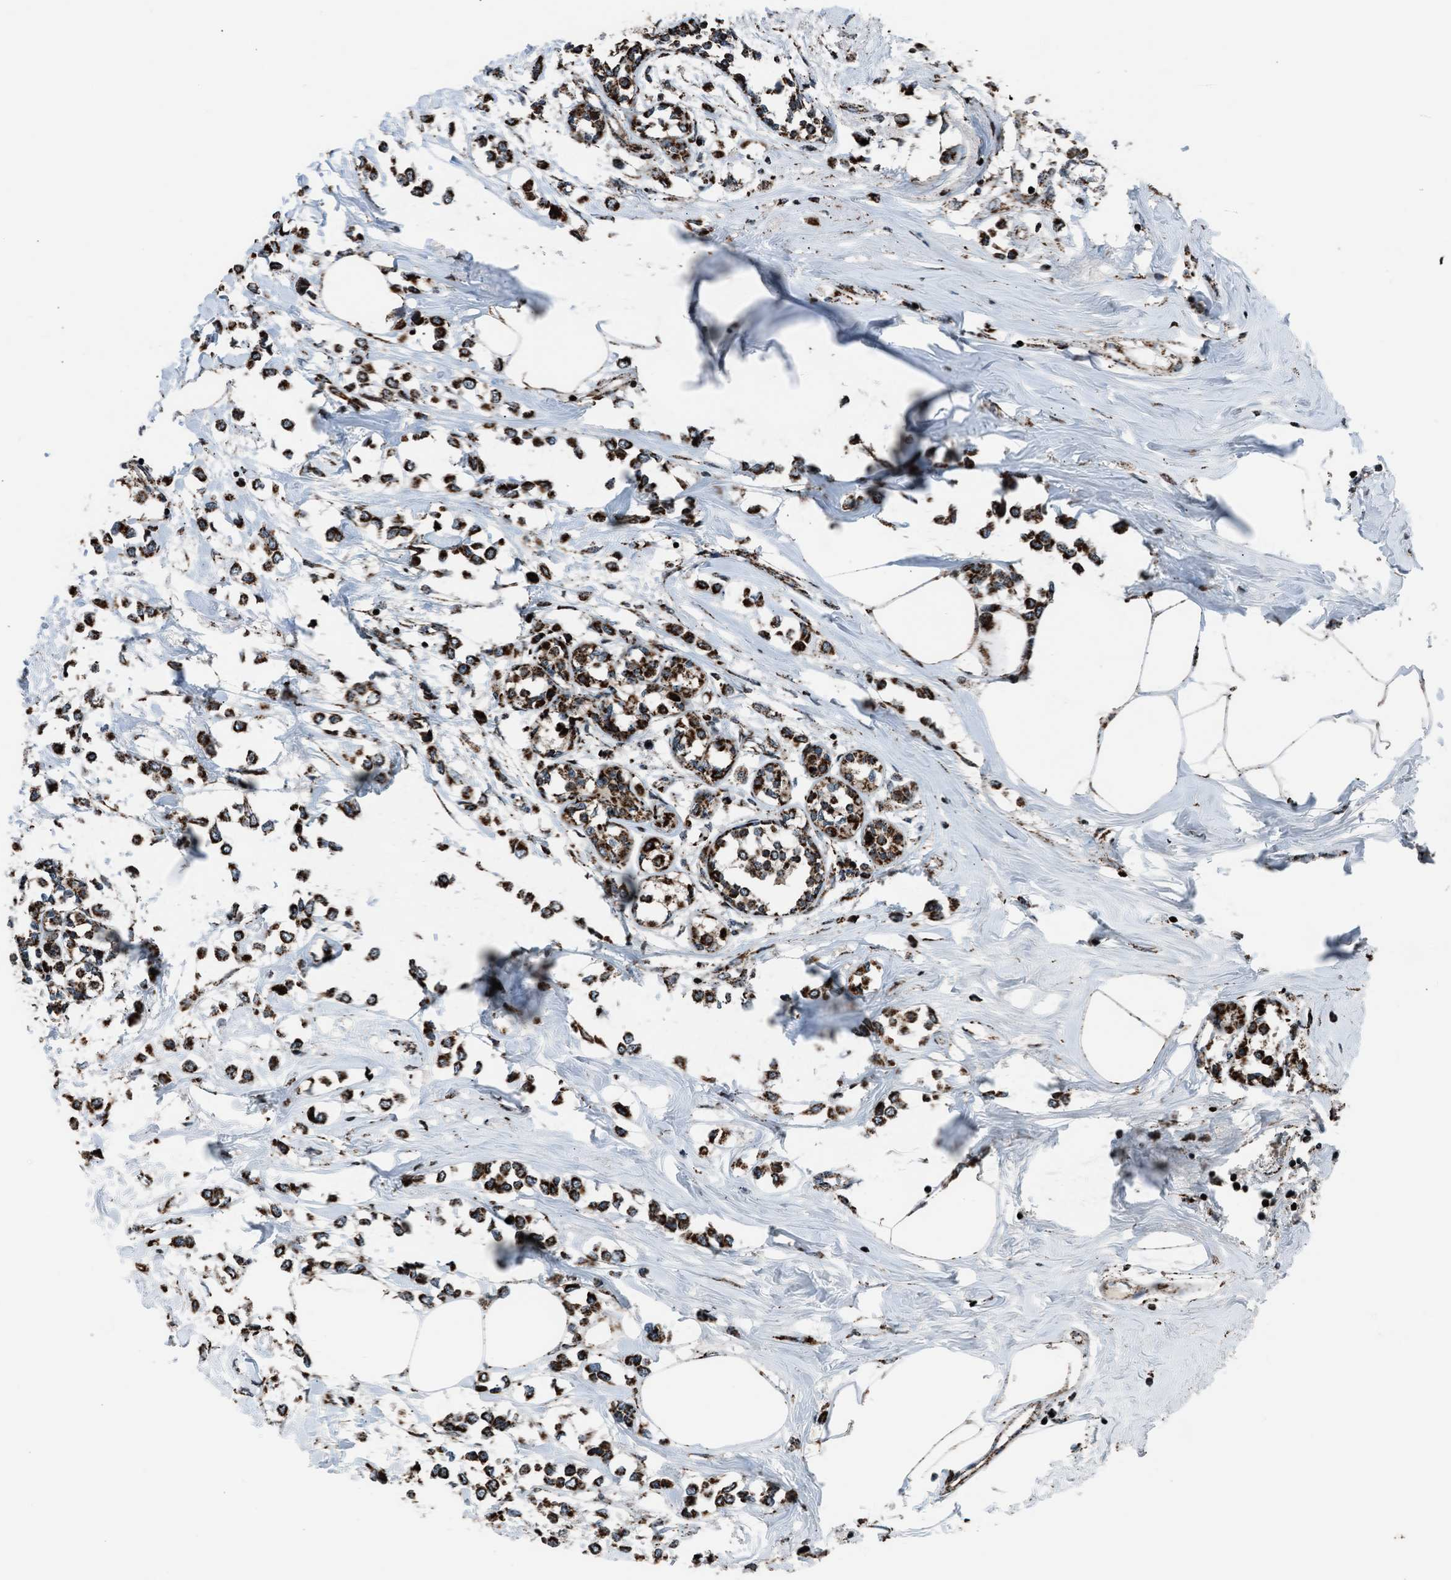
{"staining": {"intensity": "strong", "quantity": ">75%", "location": "cytoplasmic/membranous"}, "tissue": "breast cancer", "cell_type": "Tumor cells", "image_type": "cancer", "snomed": [{"axis": "morphology", "description": "Lobular carcinoma"}, {"axis": "topography", "description": "Breast"}], "caption": "Breast cancer tissue demonstrates strong cytoplasmic/membranous expression in about >75% of tumor cells, visualized by immunohistochemistry. Ihc stains the protein of interest in brown and the nuclei are stained blue.", "gene": "MORC3", "patient": {"sex": "female", "age": 51}}